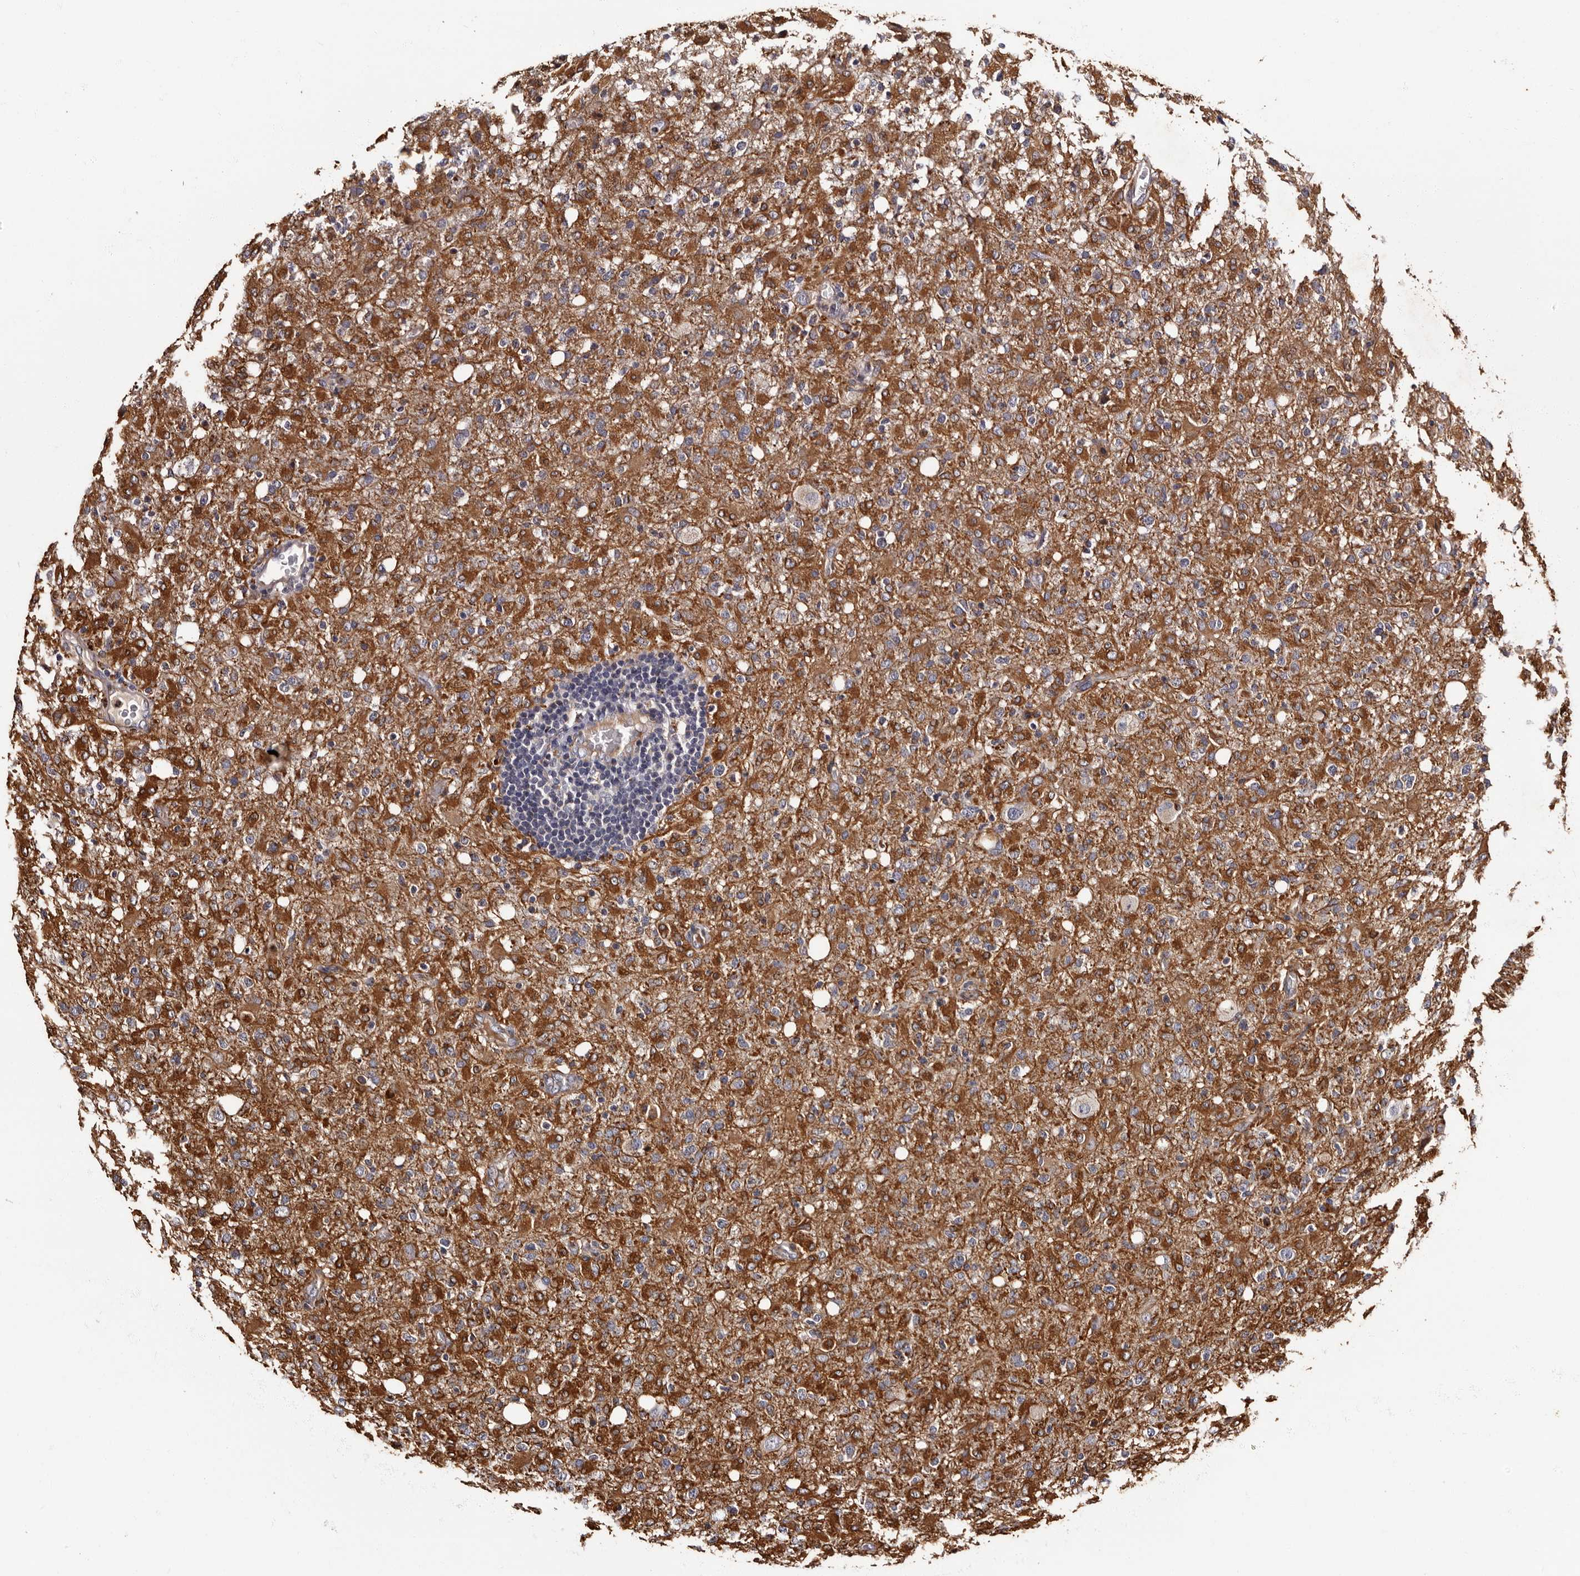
{"staining": {"intensity": "moderate", "quantity": "25%-75%", "location": "cytoplasmic/membranous"}, "tissue": "glioma", "cell_type": "Tumor cells", "image_type": "cancer", "snomed": [{"axis": "morphology", "description": "Glioma, malignant, High grade"}, {"axis": "topography", "description": "Brain"}], "caption": "Brown immunohistochemical staining in glioma shows moderate cytoplasmic/membranous staining in approximately 25%-75% of tumor cells.", "gene": "ADCK5", "patient": {"sex": "female", "age": 57}}